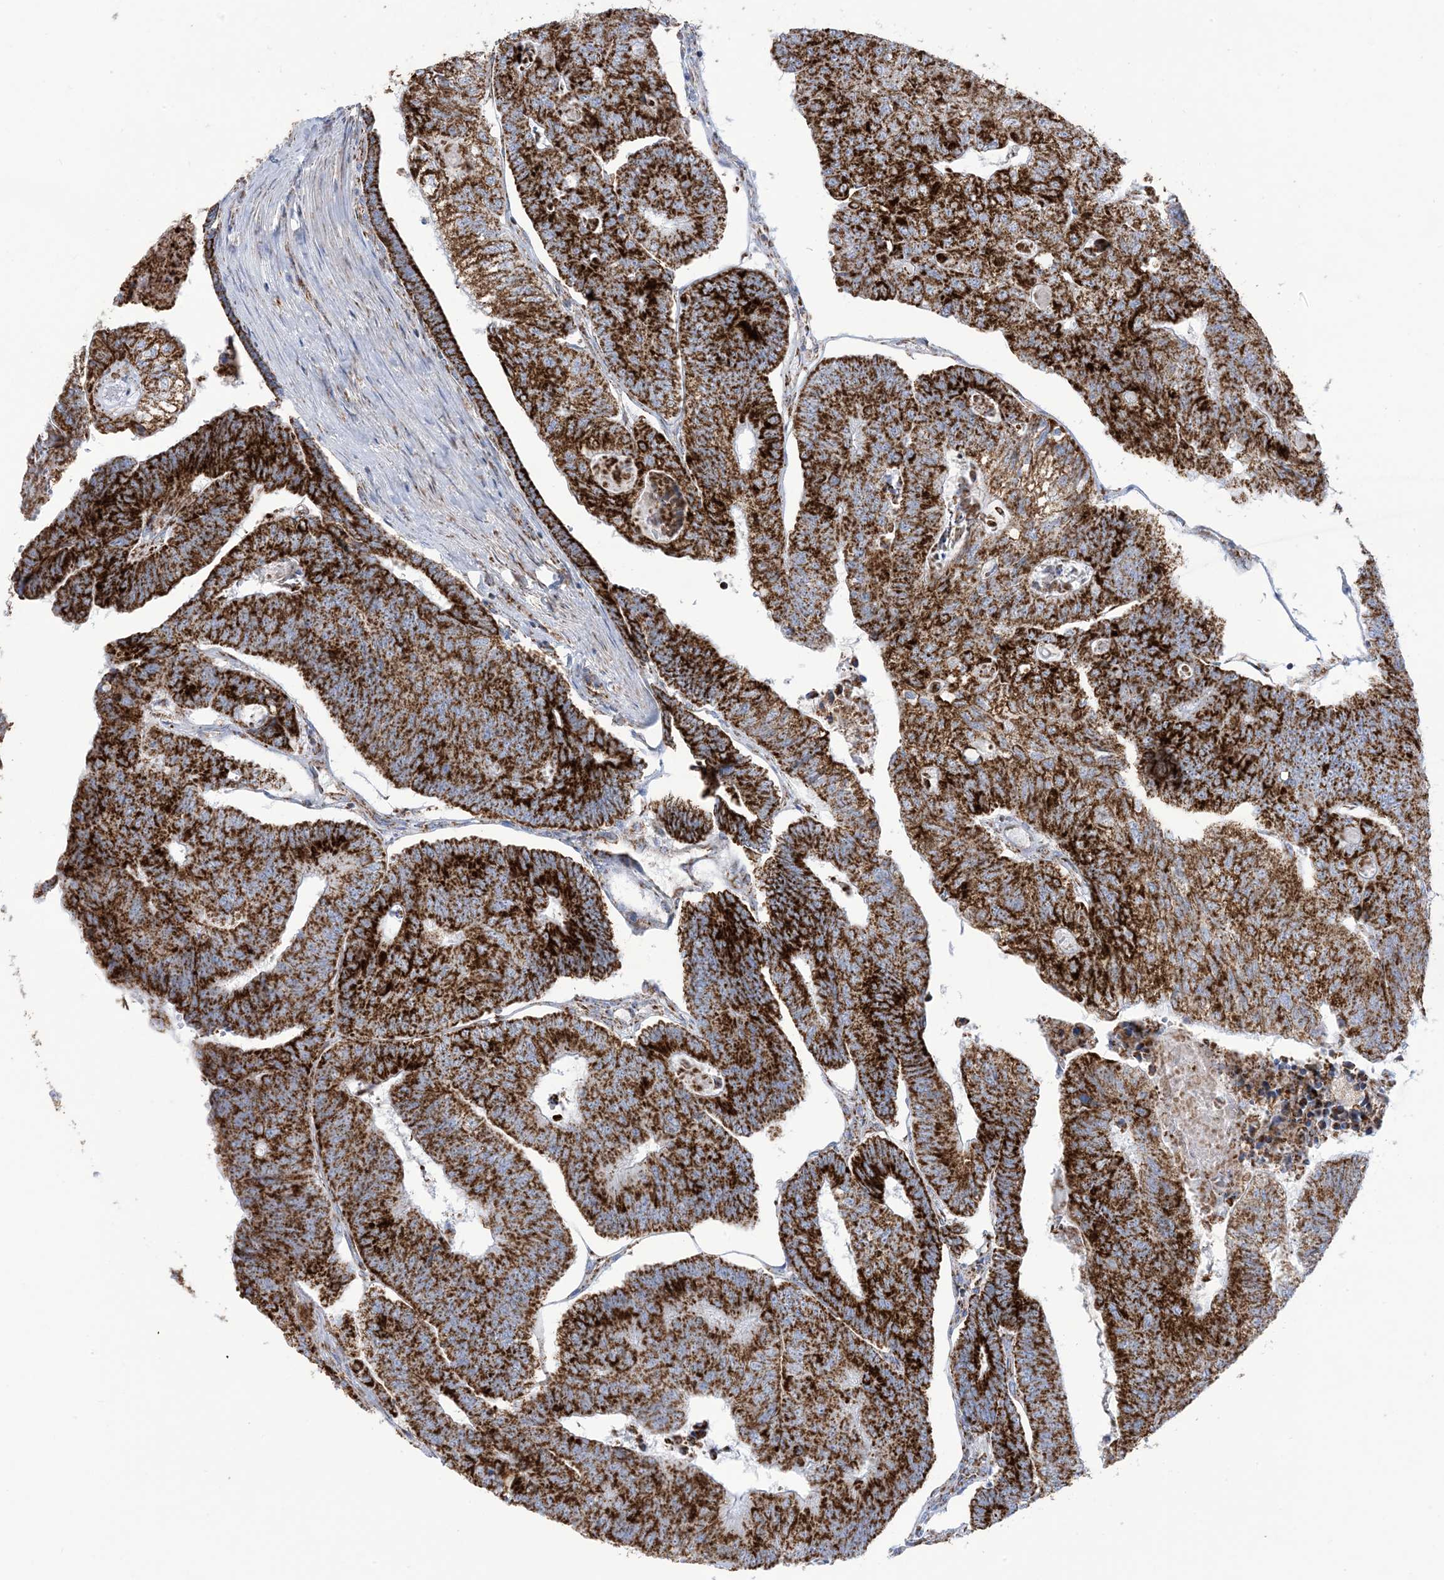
{"staining": {"intensity": "strong", "quantity": ">75%", "location": "cytoplasmic/membranous"}, "tissue": "colorectal cancer", "cell_type": "Tumor cells", "image_type": "cancer", "snomed": [{"axis": "morphology", "description": "Adenocarcinoma, NOS"}, {"axis": "topography", "description": "Colon"}], "caption": "Human colorectal cancer (adenocarcinoma) stained with a brown dye exhibits strong cytoplasmic/membranous positive staining in approximately >75% of tumor cells.", "gene": "SAMM50", "patient": {"sex": "female", "age": 67}}